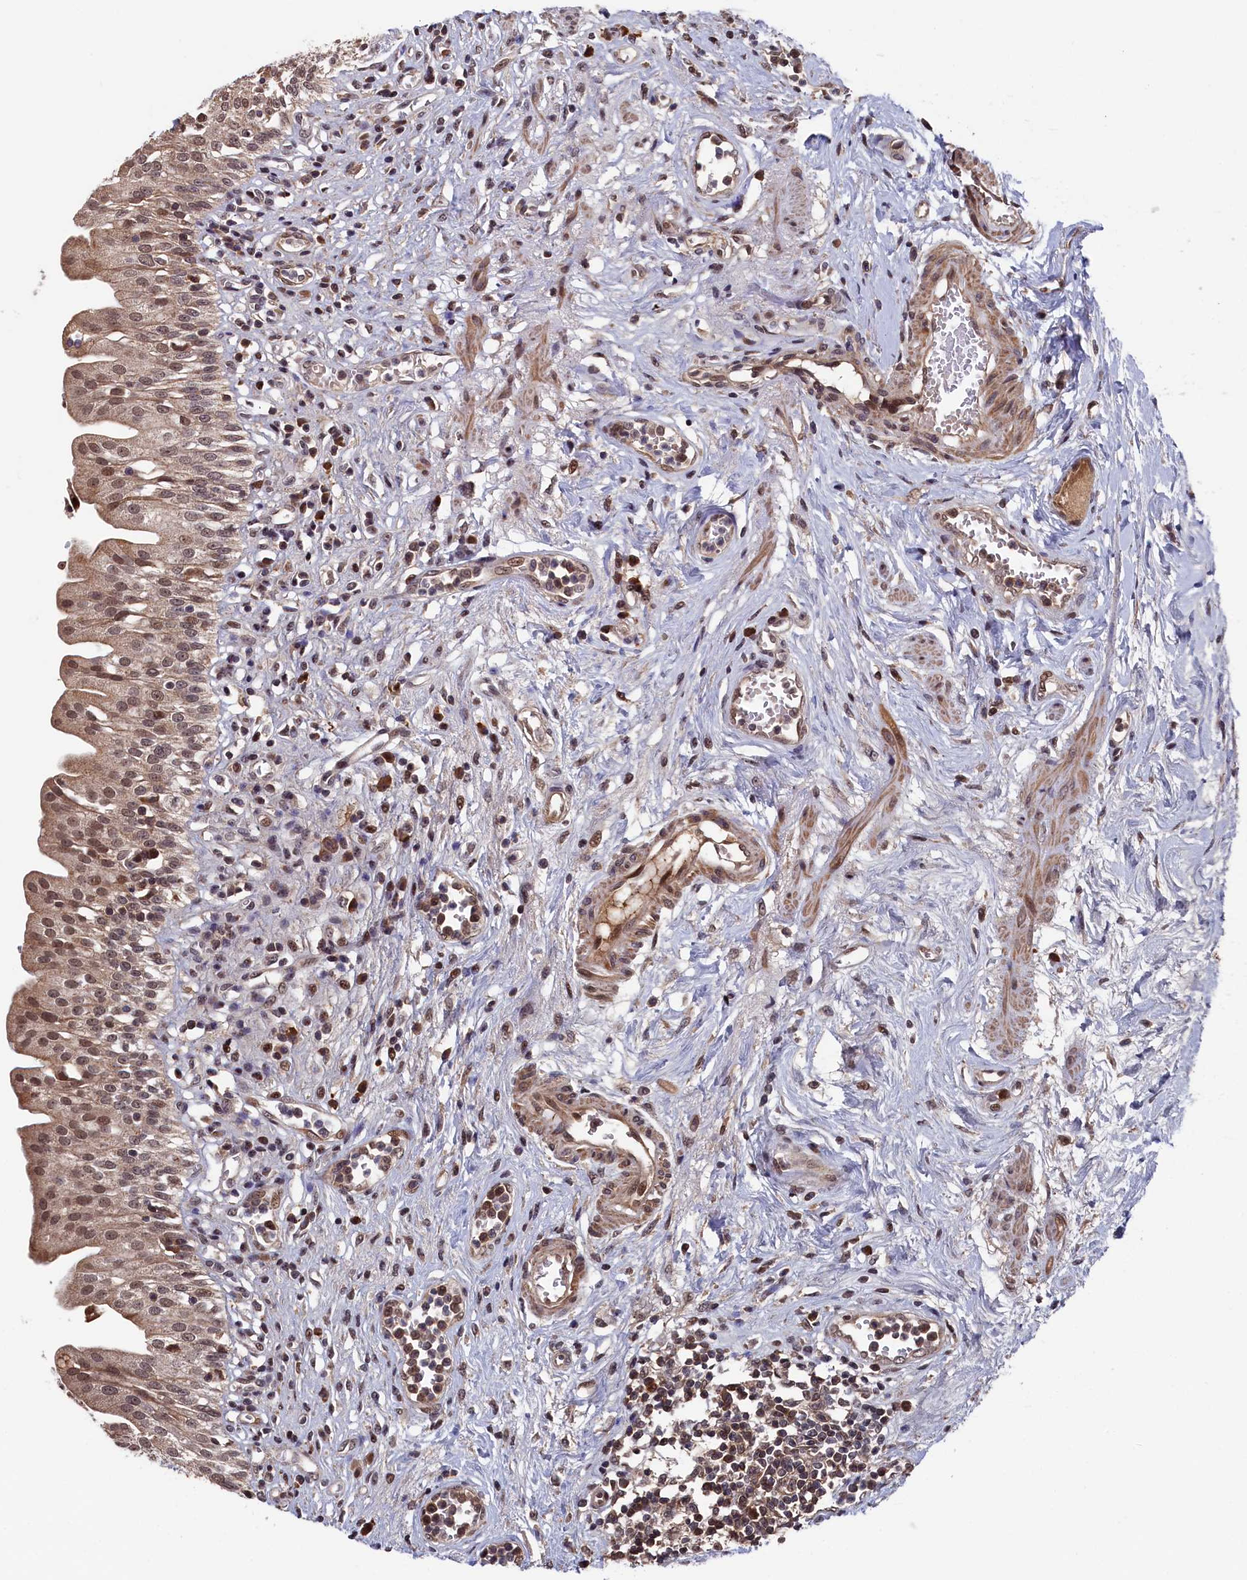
{"staining": {"intensity": "moderate", "quantity": ">75%", "location": "cytoplasmic/membranous,nuclear"}, "tissue": "urinary bladder", "cell_type": "Urothelial cells", "image_type": "normal", "snomed": [{"axis": "morphology", "description": "Normal tissue, NOS"}, {"axis": "morphology", "description": "Inflammation, NOS"}, {"axis": "topography", "description": "Urinary bladder"}], "caption": "Protein expression analysis of benign human urinary bladder reveals moderate cytoplasmic/membranous,nuclear positivity in about >75% of urothelial cells. (DAB (3,3'-diaminobenzidine) IHC, brown staining for protein, blue staining for nuclei).", "gene": "CLPX", "patient": {"sex": "male", "age": 63}}